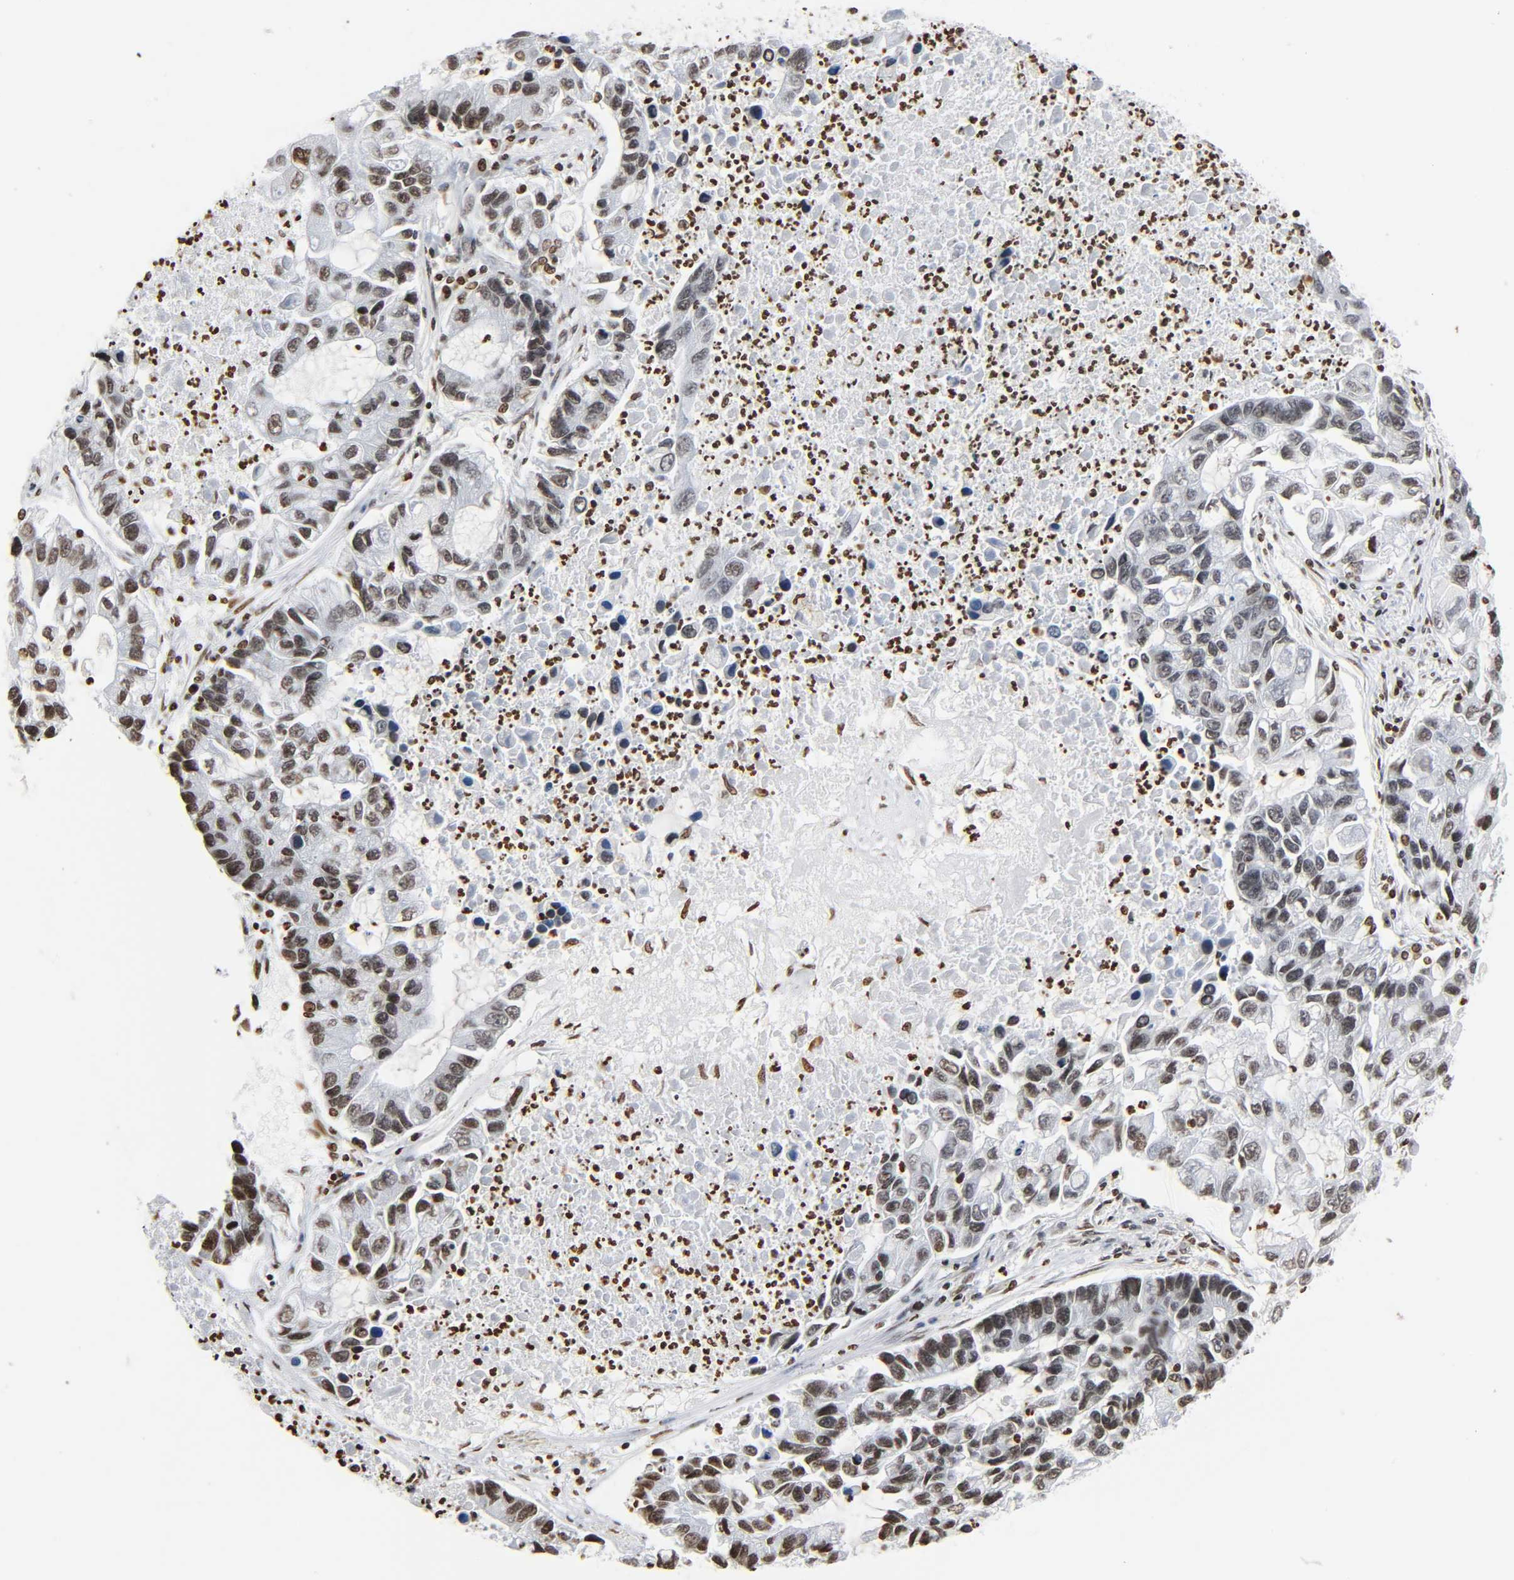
{"staining": {"intensity": "moderate", "quantity": ">75%", "location": "nuclear"}, "tissue": "lung cancer", "cell_type": "Tumor cells", "image_type": "cancer", "snomed": [{"axis": "morphology", "description": "Adenocarcinoma, NOS"}, {"axis": "topography", "description": "Lung"}], "caption": "IHC of human lung cancer exhibits medium levels of moderate nuclear expression in approximately >75% of tumor cells.", "gene": "HOXA6", "patient": {"sex": "female", "age": 51}}